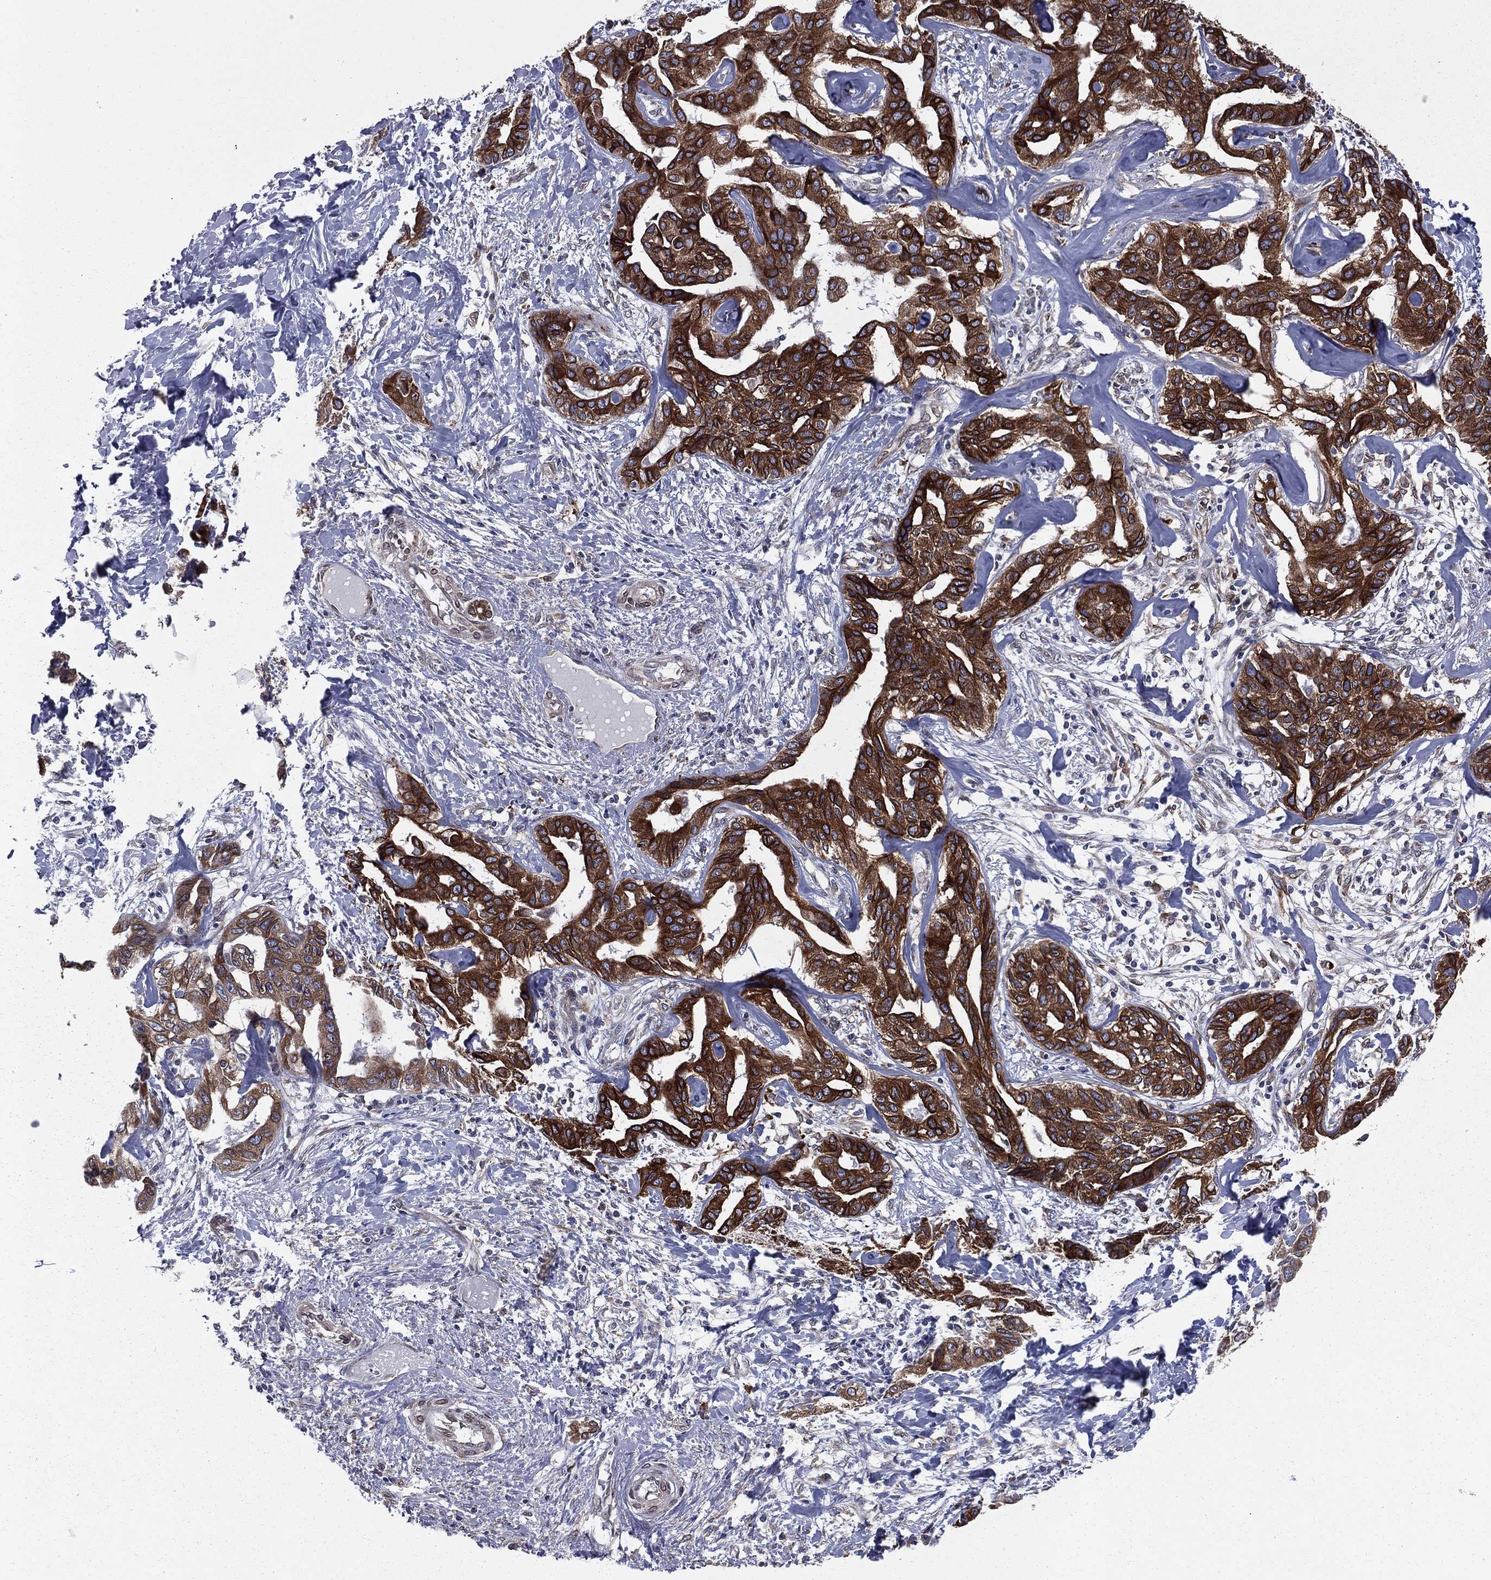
{"staining": {"intensity": "strong", "quantity": ">75%", "location": "cytoplasmic/membranous"}, "tissue": "liver cancer", "cell_type": "Tumor cells", "image_type": "cancer", "snomed": [{"axis": "morphology", "description": "Cholangiocarcinoma"}, {"axis": "topography", "description": "Liver"}], "caption": "DAB (3,3'-diaminobenzidine) immunohistochemical staining of human cholangiocarcinoma (liver) reveals strong cytoplasmic/membranous protein positivity in about >75% of tumor cells. Ihc stains the protein in brown and the nuclei are stained blue.", "gene": "PGRMC1", "patient": {"sex": "male", "age": 59}}